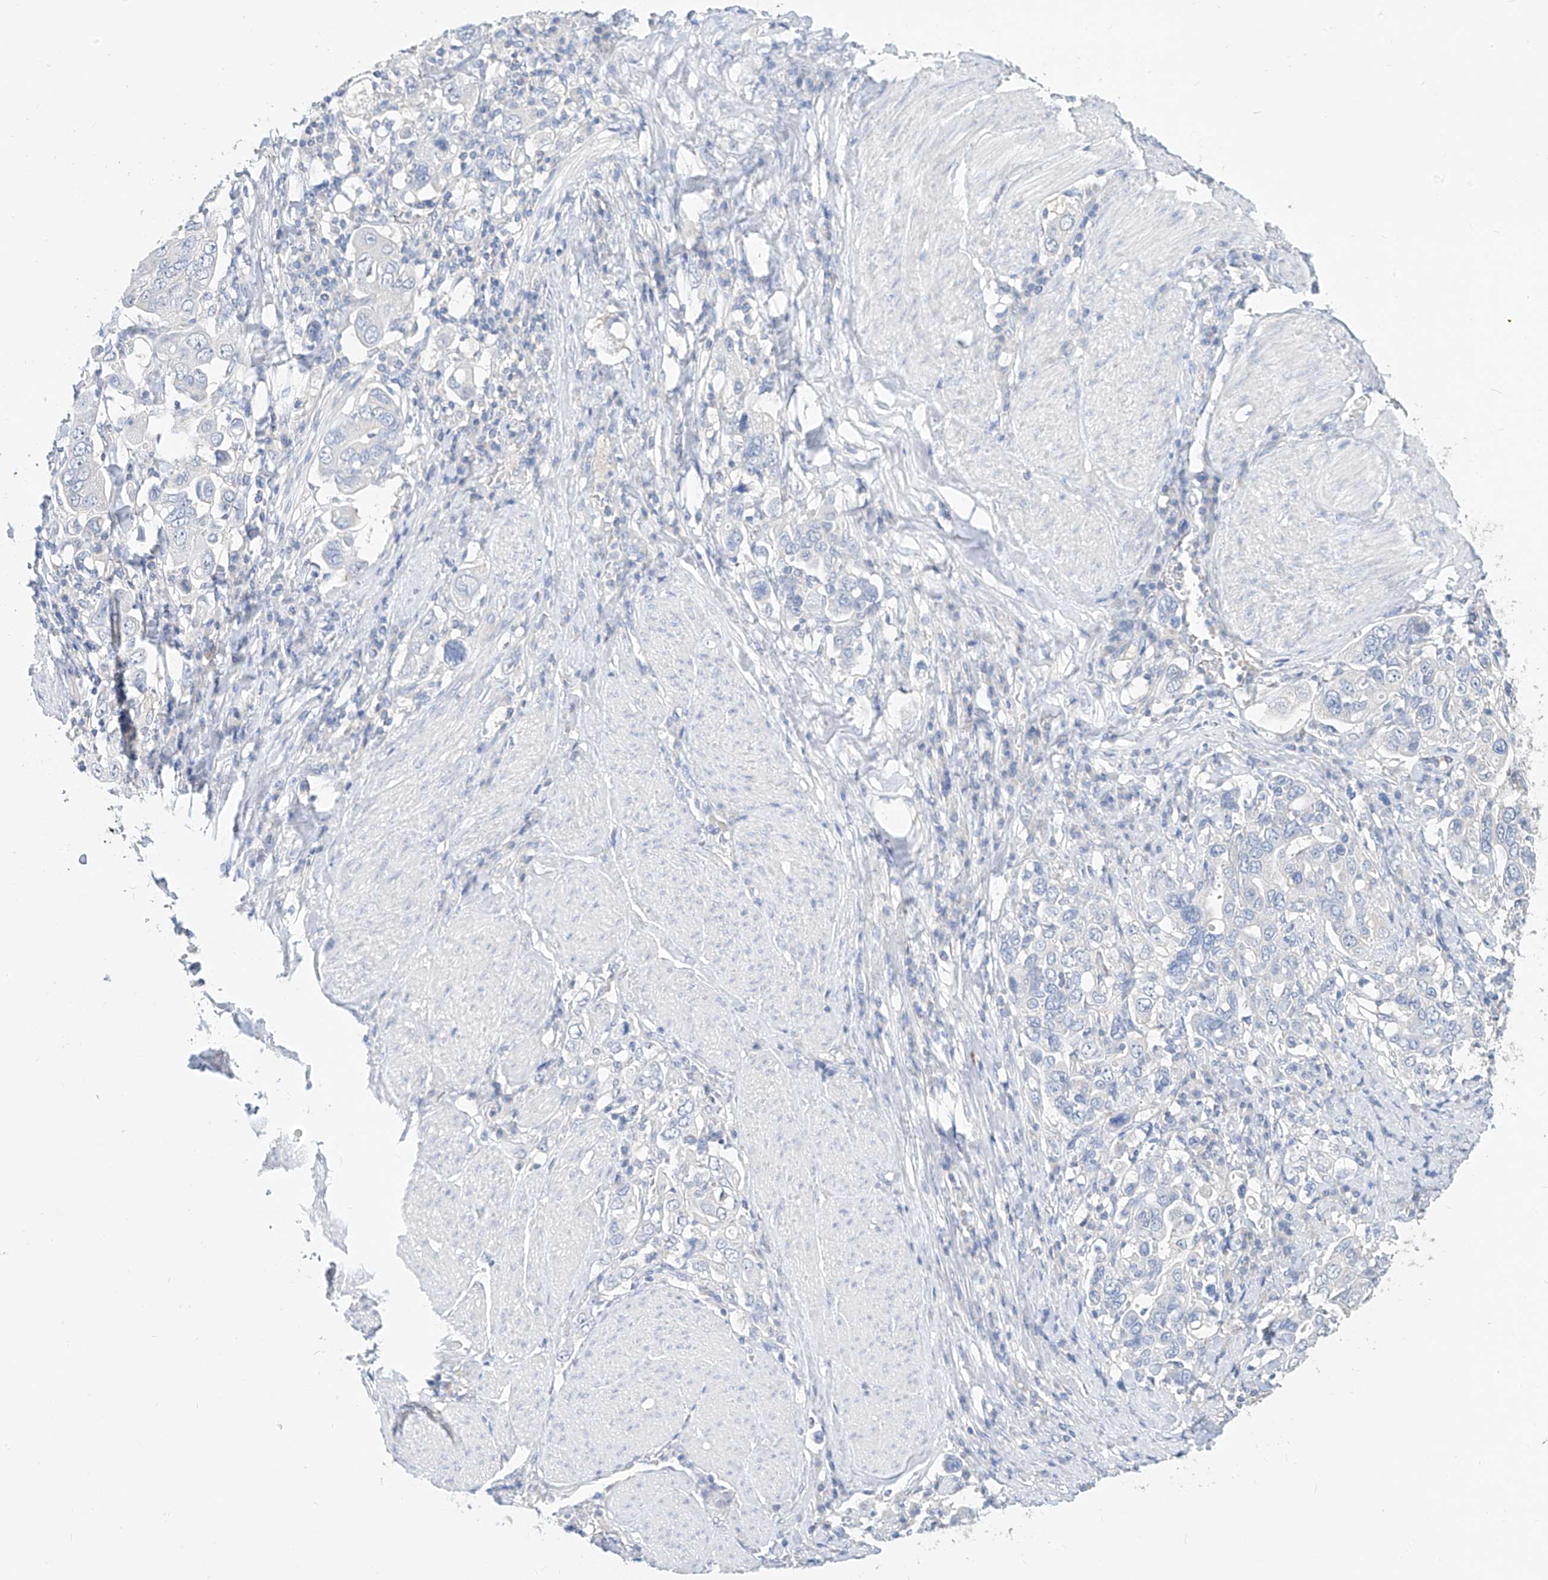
{"staining": {"intensity": "negative", "quantity": "none", "location": "none"}, "tissue": "stomach cancer", "cell_type": "Tumor cells", "image_type": "cancer", "snomed": [{"axis": "morphology", "description": "Adenocarcinoma, NOS"}, {"axis": "topography", "description": "Stomach, upper"}], "caption": "The photomicrograph reveals no staining of tumor cells in stomach cancer. (Immunohistochemistry, brightfield microscopy, high magnification).", "gene": "ZZEF1", "patient": {"sex": "male", "age": 62}}